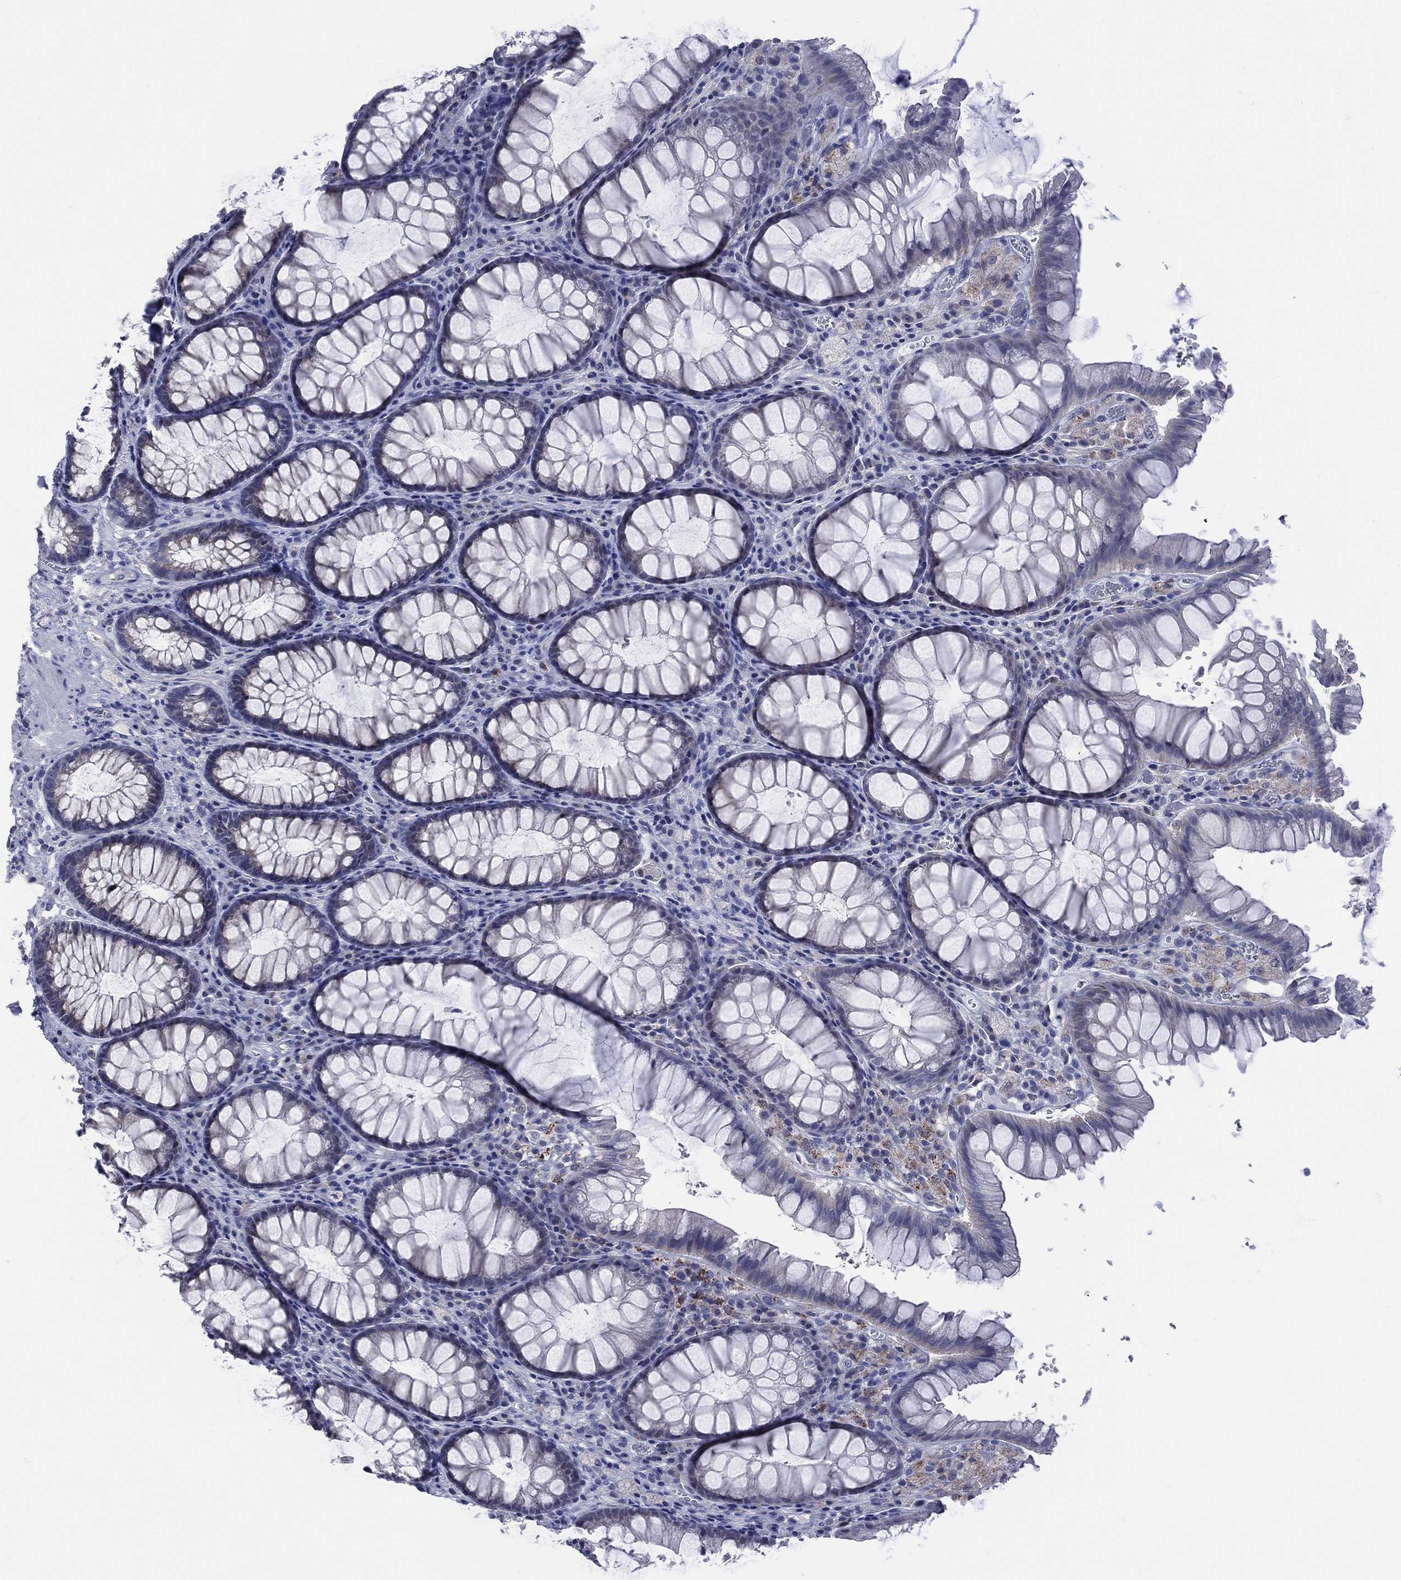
{"staining": {"intensity": "negative", "quantity": "none", "location": "none"}, "tissue": "rectum", "cell_type": "Glandular cells", "image_type": "normal", "snomed": [{"axis": "morphology", "description": "Normal tissue, NOS"}, {"axis": "topography", "description": "Rectum"}], "caption": "High power microscopy micrograph of an immunohistochemistry histopathology image of benign rectum, revealing no significant staining in glandular cells.", "gene": "AKAP3", "patient": {"sex": "female", "age": 68}}